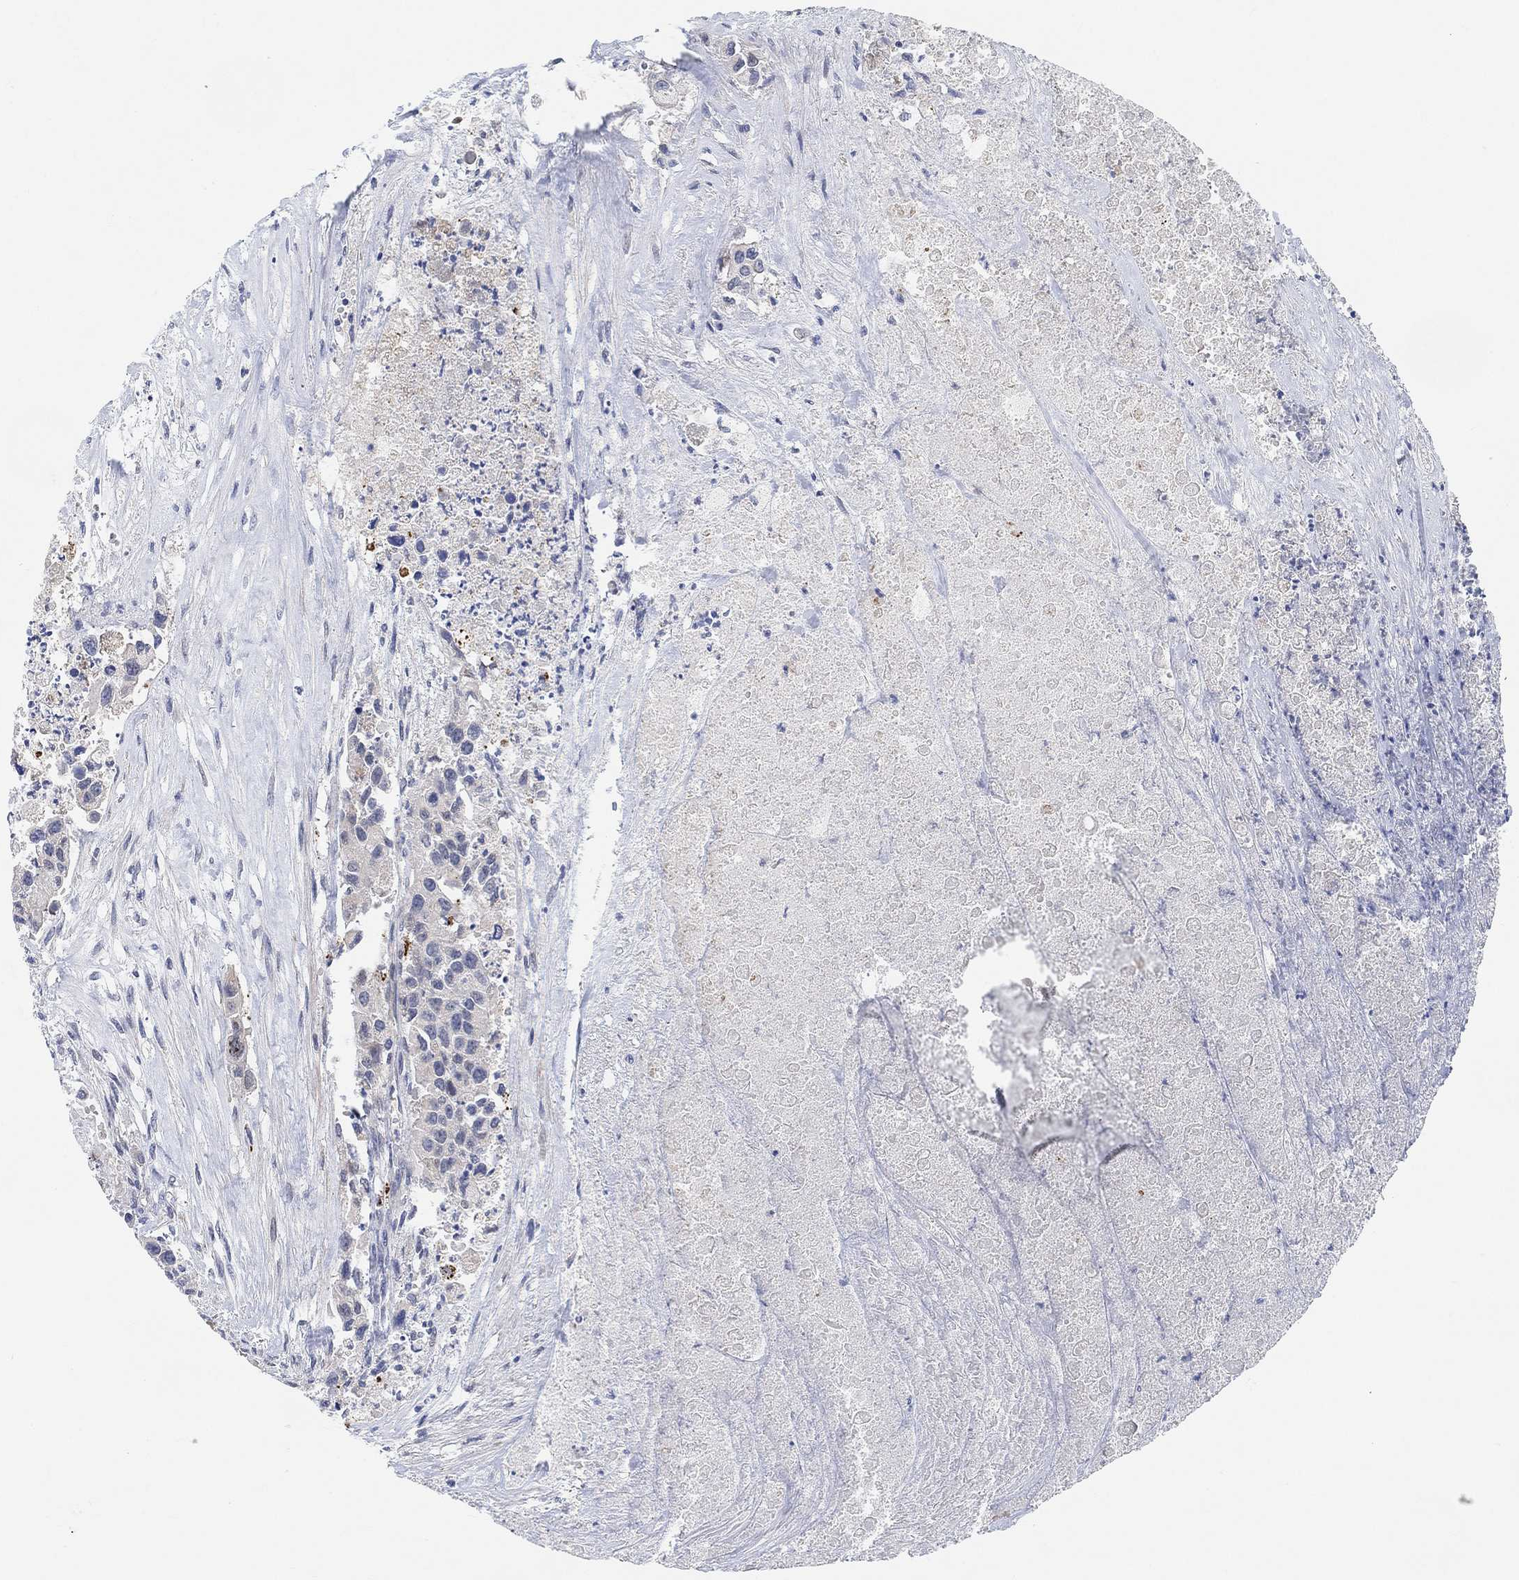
{"staining": {"intensity": "weak", "quantity": "25%-75%", "location": "cytoplasmic/membranous"}, "tissue": "urothelial cancer", "cell_type": "Tumor cells", "image_type": "cancer", "snomed": [{"axis": "morphology", "description": "Urothelial carcinoma, High grade"}, {"axis": "topography", "description": "Urinary bladder"}], "caption": "An image of human urothelial cancer stained for a protein demonstrates weak cytoplasmic/membranous brown staining in tumor cells.", "gene": "HCRTR1", "patient": {"sex": "female", "age": 73}}